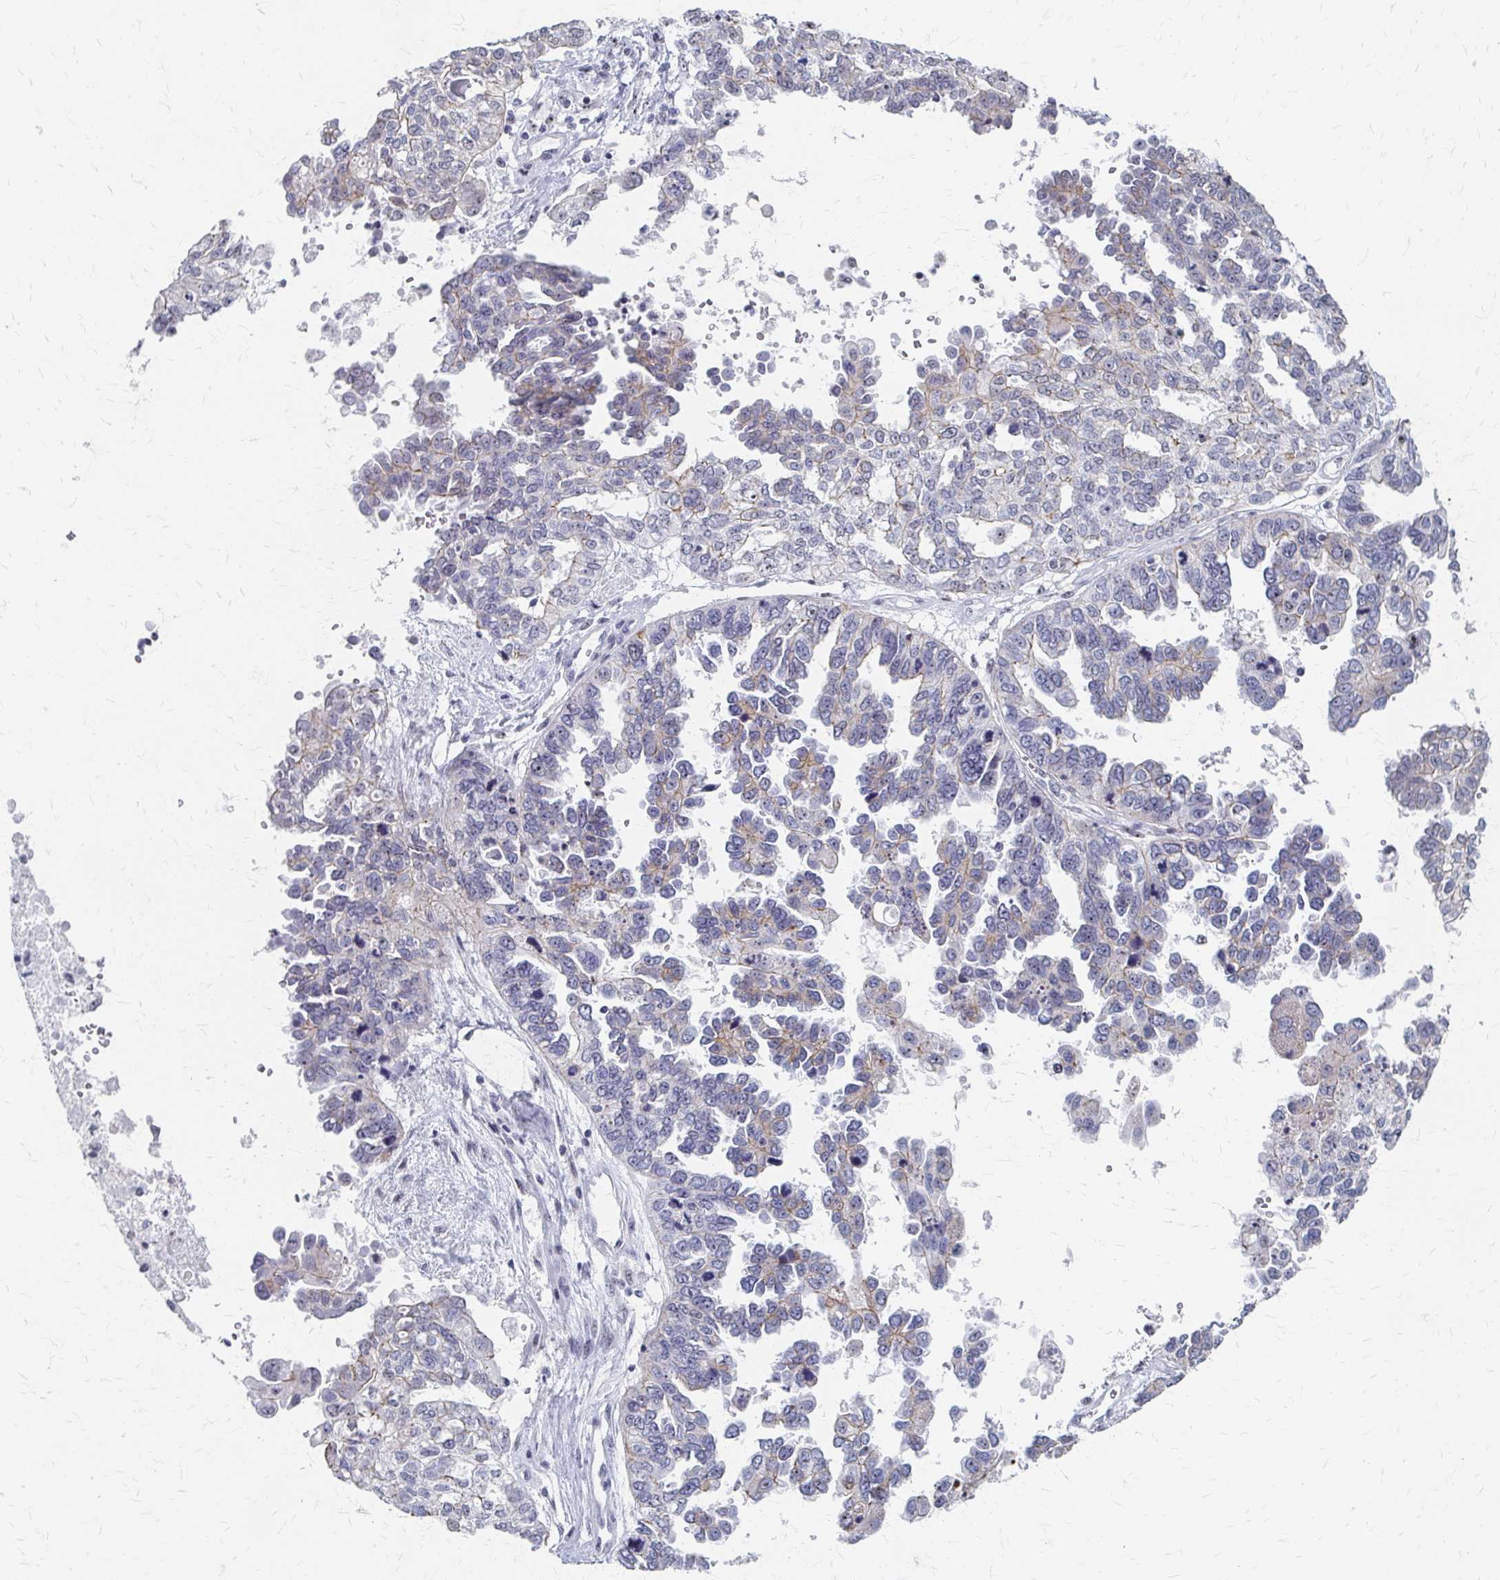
{"staining": {"intensity": "weak", "quantity": "<25%", "location": "cytoplasmic/membranous"}, "tissue": "ovarian cancer", "cell_type": "Tumor cells", "image_type": "cancer", "snomed": [{"axis": "morphology", "description": "Cystadenocarcinoma, serous, NOS"}, {"axis": "topography", "description": "Ovary"}], "caption": "Histopathology image shows no protein expression in tumor cells of ovarian serous cystadenocarcinoma tissue.", "gene": "PES1", "patient": {"sex": "female", "age": 53}}